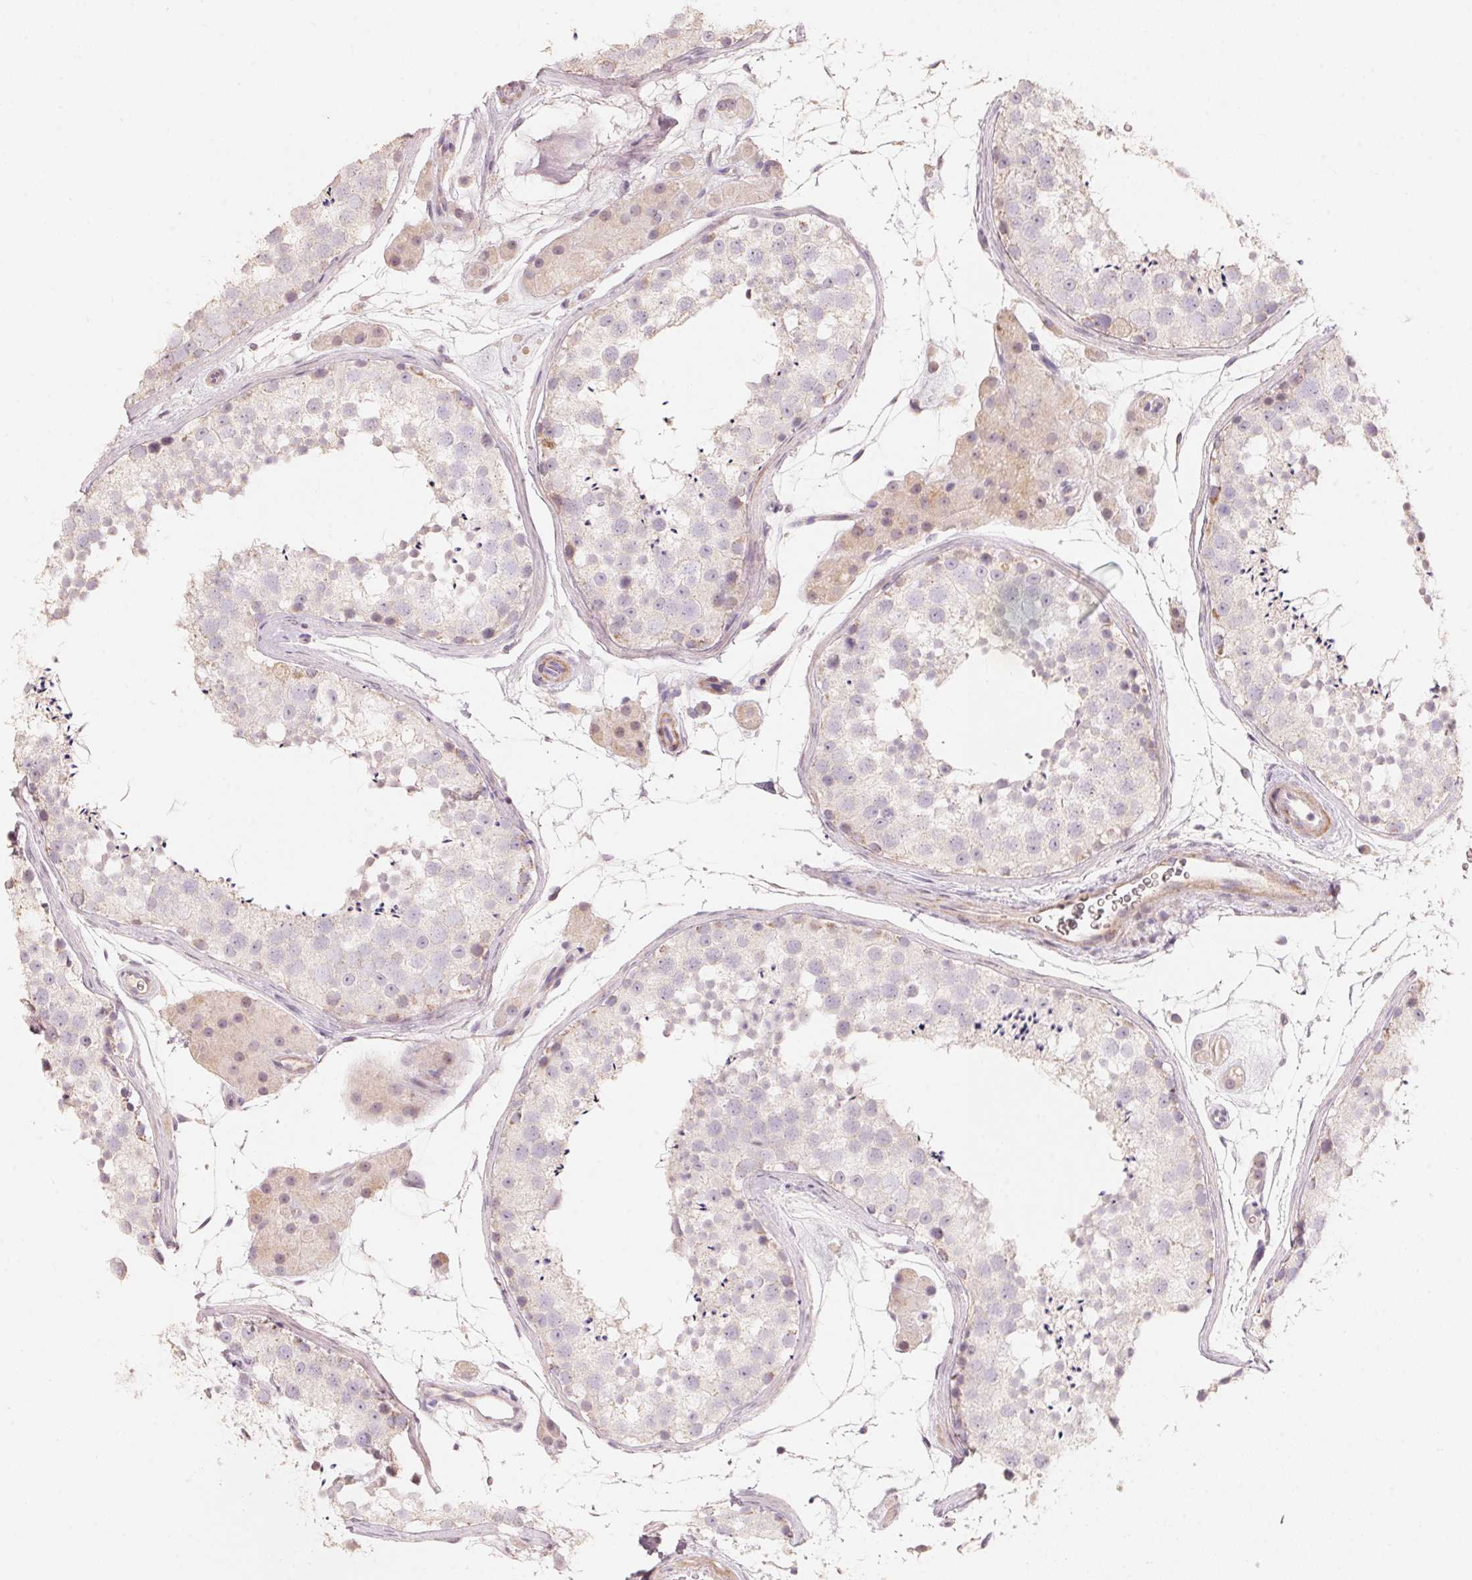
{"staining": {"intensity": "weak", "quantity": "<25%", "location": "cytoplasmic/membranous"}, "tissue": "testis", "cell_type": "Cells in seminiferous ducts", "image_type": "normal", "snomed": [{"axis": "morphology", "description": "Normal tissue, NOS"}, {"axis": "topography", "description": "Testis"}], "caption": "Human testis stained for a protein using IHC shows no expression in cells in seminiferous ducts.", "gene": "TP53AIP1", "patient": {"sex": "male", "age": 41}}